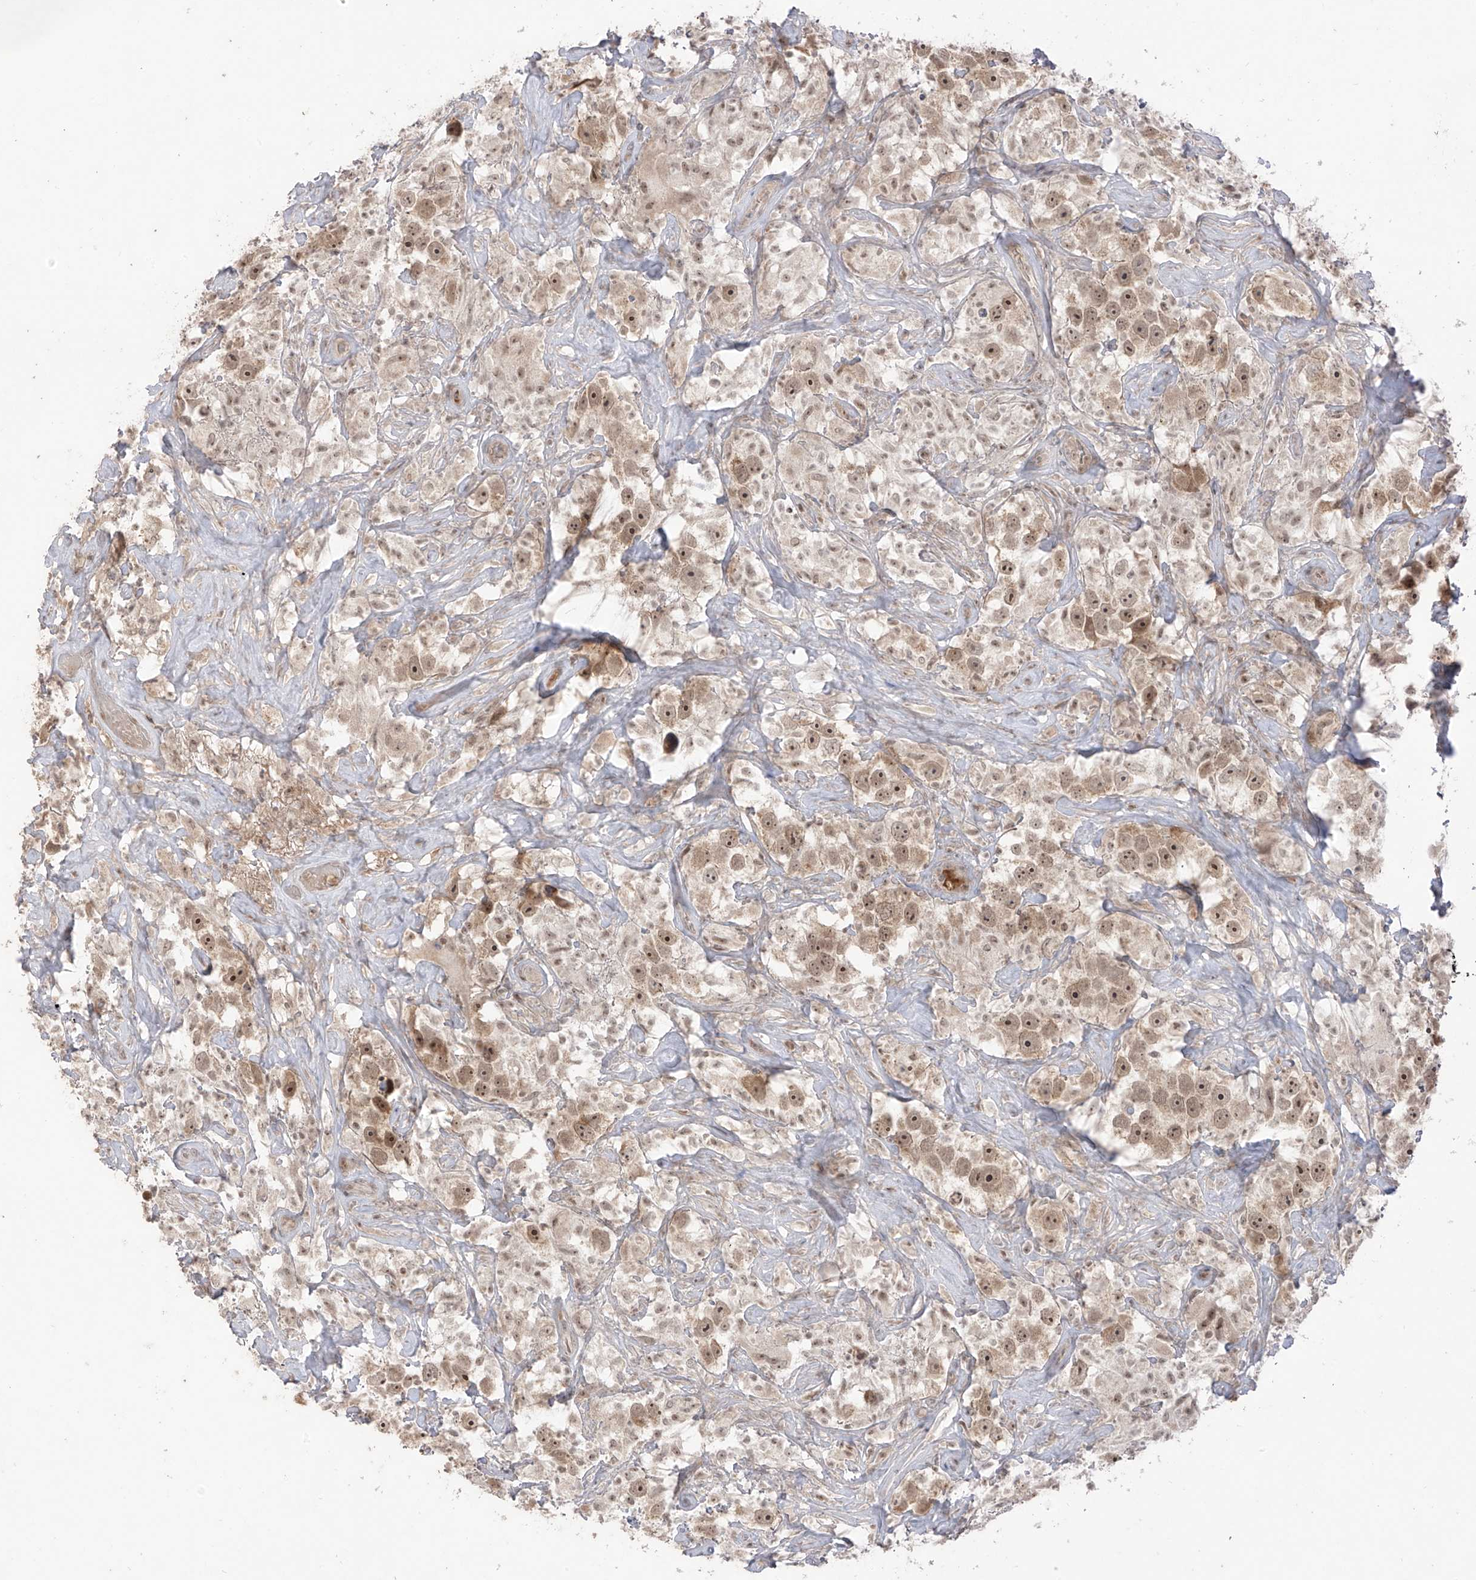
{"staining": {"intensity": "moderate", "quantity": ">75%", "location": "nuclear"}, "tissue": "testis cancer", "cell_type": "Tumor cells", "image_type": "cancer", "snomed": [{"axis": "morphology", "description": "Seminoma, NOS"}, {"axis": "topography", "description": "Testis"}], "caption": "Testis cancer tissue shows moderate nuclear staining in about >75% of tumor cells", "gene": "OGT", "patient": {"sex": "male", "age": 49}}